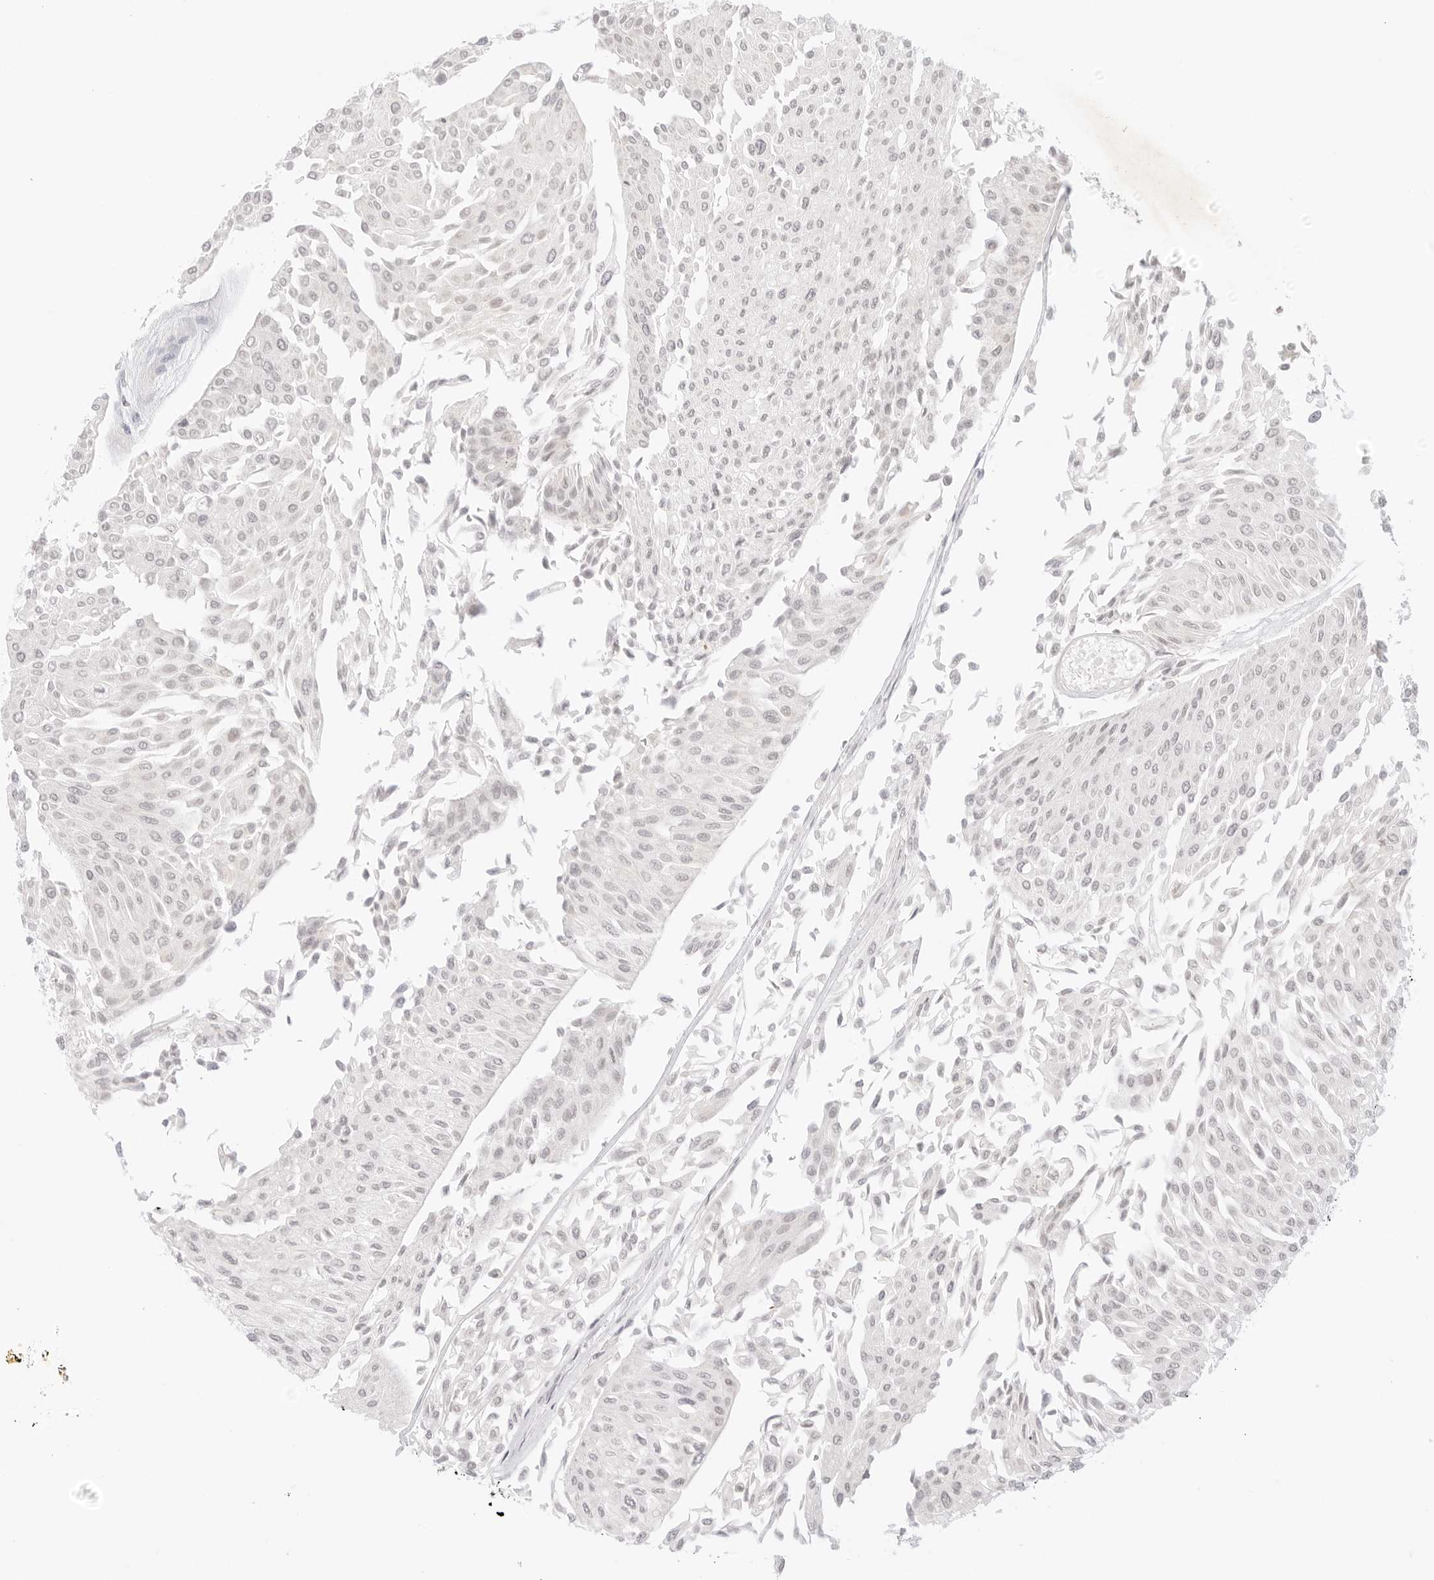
{"staining": {"intensity": "negative", "quantity": "none", "location": "none"}, "tissue": "urothelial cancer", "cell_type": "Tumor cells", "image_type": "cancer", "snomed": [{"axis": "morphology", "description": "Urothelial carcinoma, Low grade"}, {"axis": "topography", "description": "Urinary bladder"}], "caption": "Immunohistochemistry (IHC) photomicrograph of neoplastic tissue: human low-grade urothelial carcinoma stained with DAB (3,3'-diaminobenzidine) displays no significant protein expression in tumor cells.", "gene": "XKR4", "patient": {"sex": "male", "age": 67}}